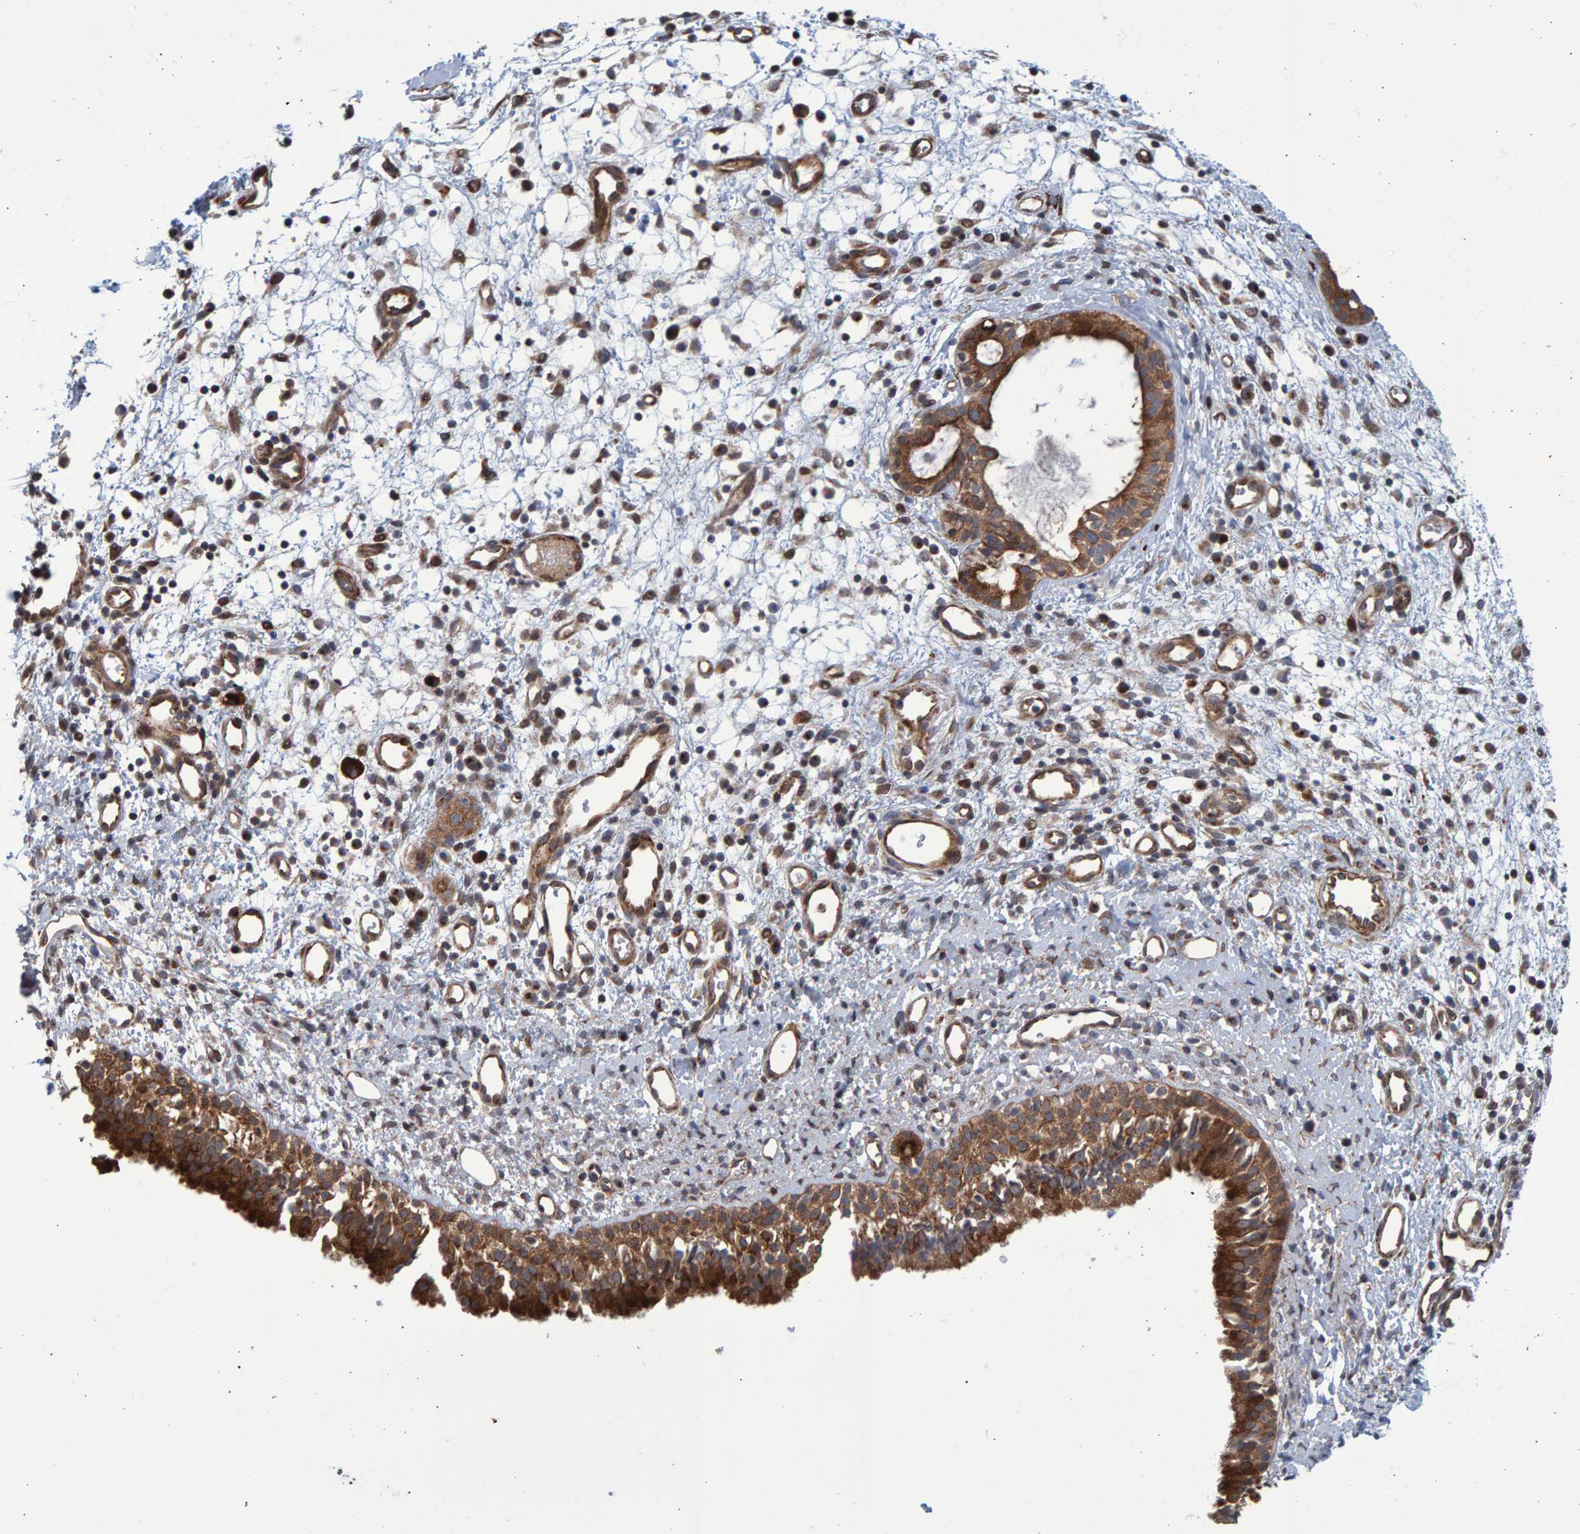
{"staining": {"intensity": "strong", "quantity": ">75%", "location": "cytoplasmic/membranous"}, "tissue": "nasopharynx", "cell_type": "Respiratory epithelial cells", "image_type": "normal", "snomed": [{"axis": "morphology", "description": "Normal tissue, NOS"}, {"axis": "topography", "description": "Nasopharynx"}], "caption": "This image exhibits immunohistochemistry staining of benign nasopharynx, with high strong cytoplasmic/membranous positivity in about >75% of respiratory epithelial cells.", "gene": "LRBA", "patient": {"sex": "male", "age": 22}}